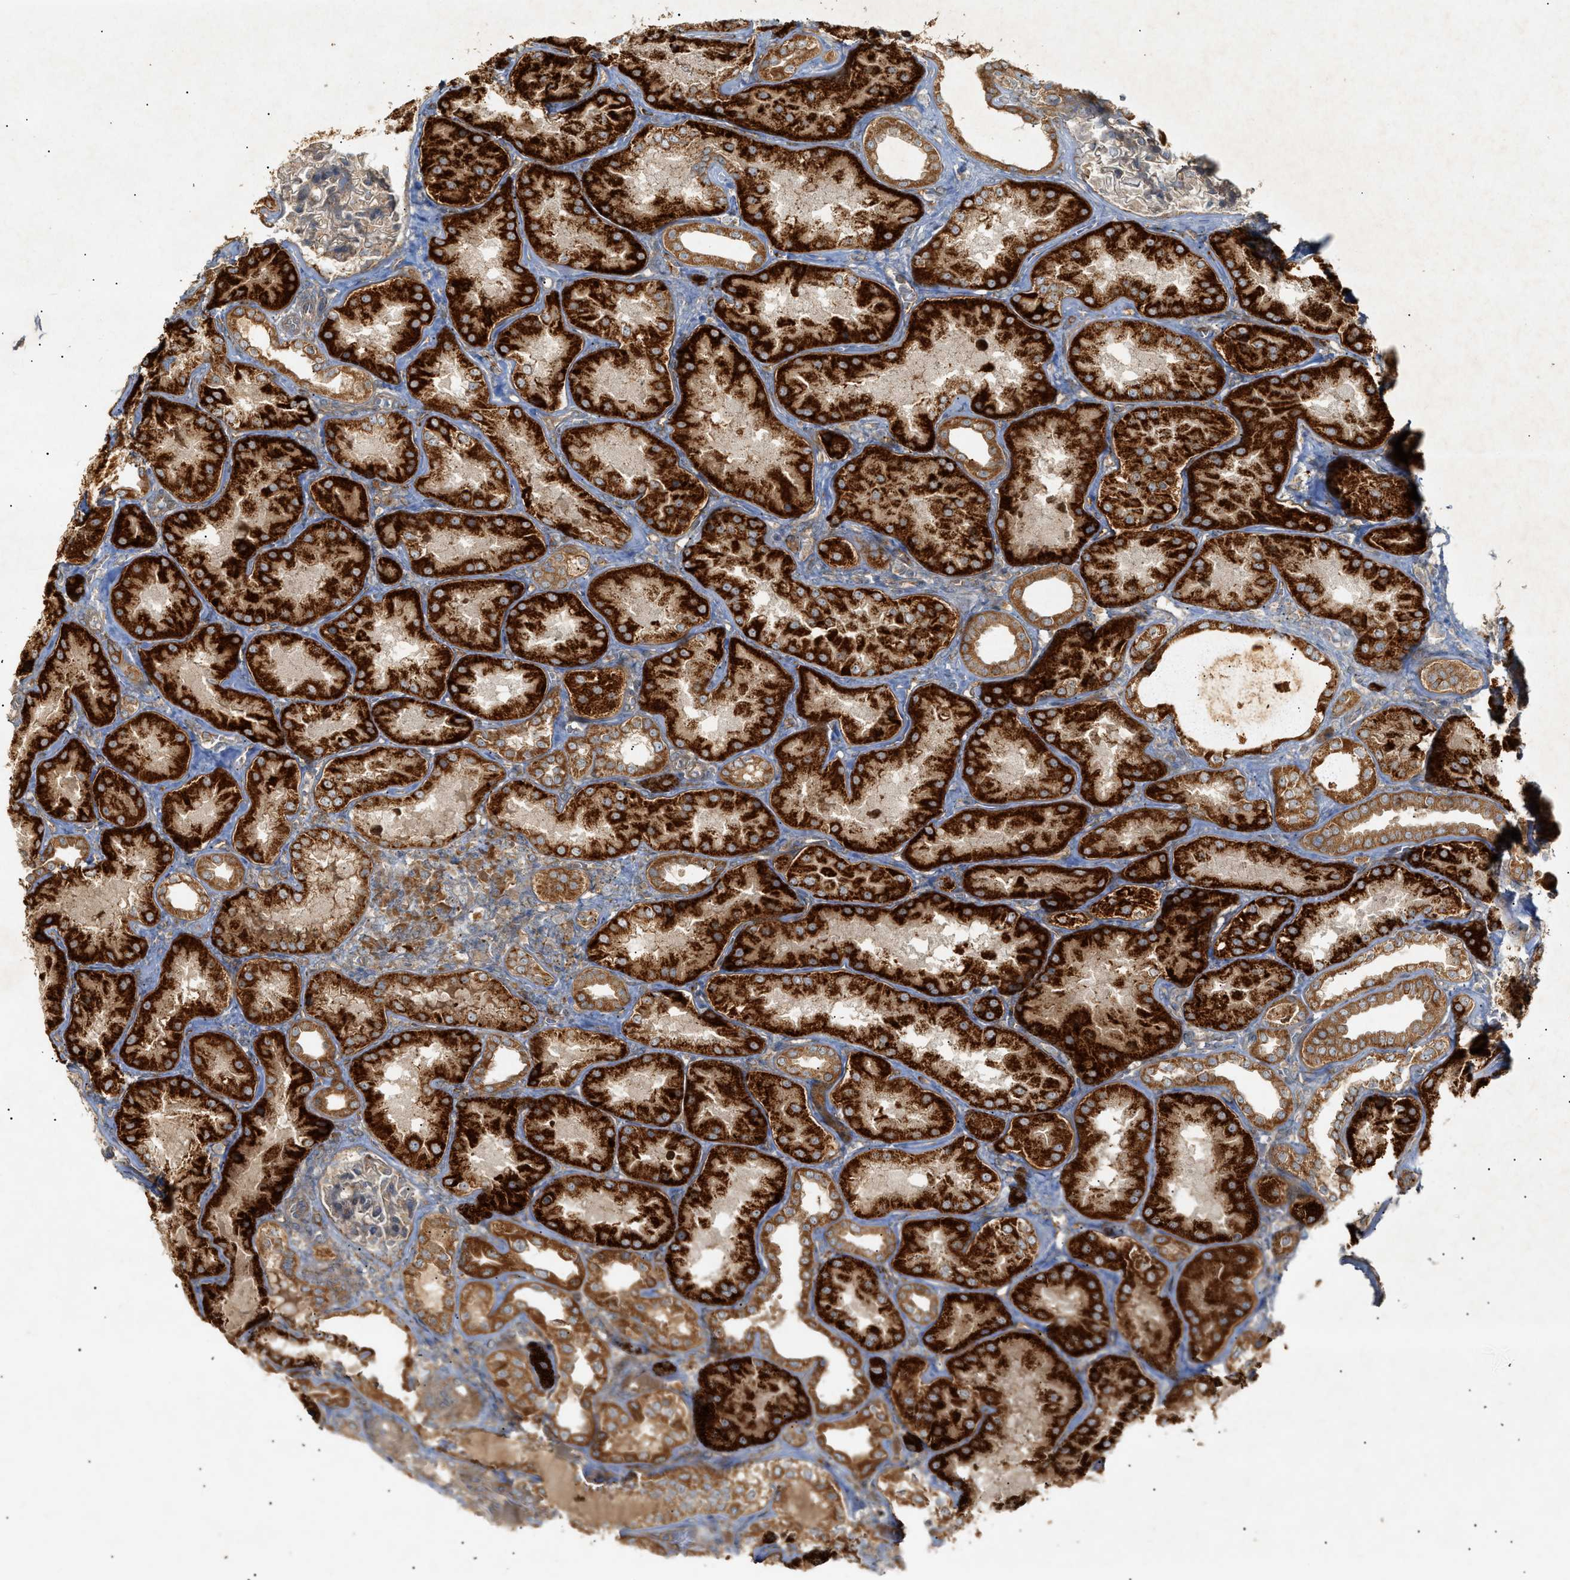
{"staining": {"intensity": "moderate", "quantity": ">75%", "location": "cytoplasmic/membranous"}, "tissue": "kidney", "cell_type": "Cells in glomeruli", "image_type": "normal", "snomed": [{"axis": "morphology", "description": "Normal tissue, NOS"}, {"axis": "topography", "description": "Kidney"}], "caption": "Benign kidney was stained to show a protein in brown. There is medium levels of moderate cytoplasmic/membranous positivity in approximately >75% of cells in glomeruli.", "gene": "MTCH1", "patient": {"sex": "female", "age": 56}}